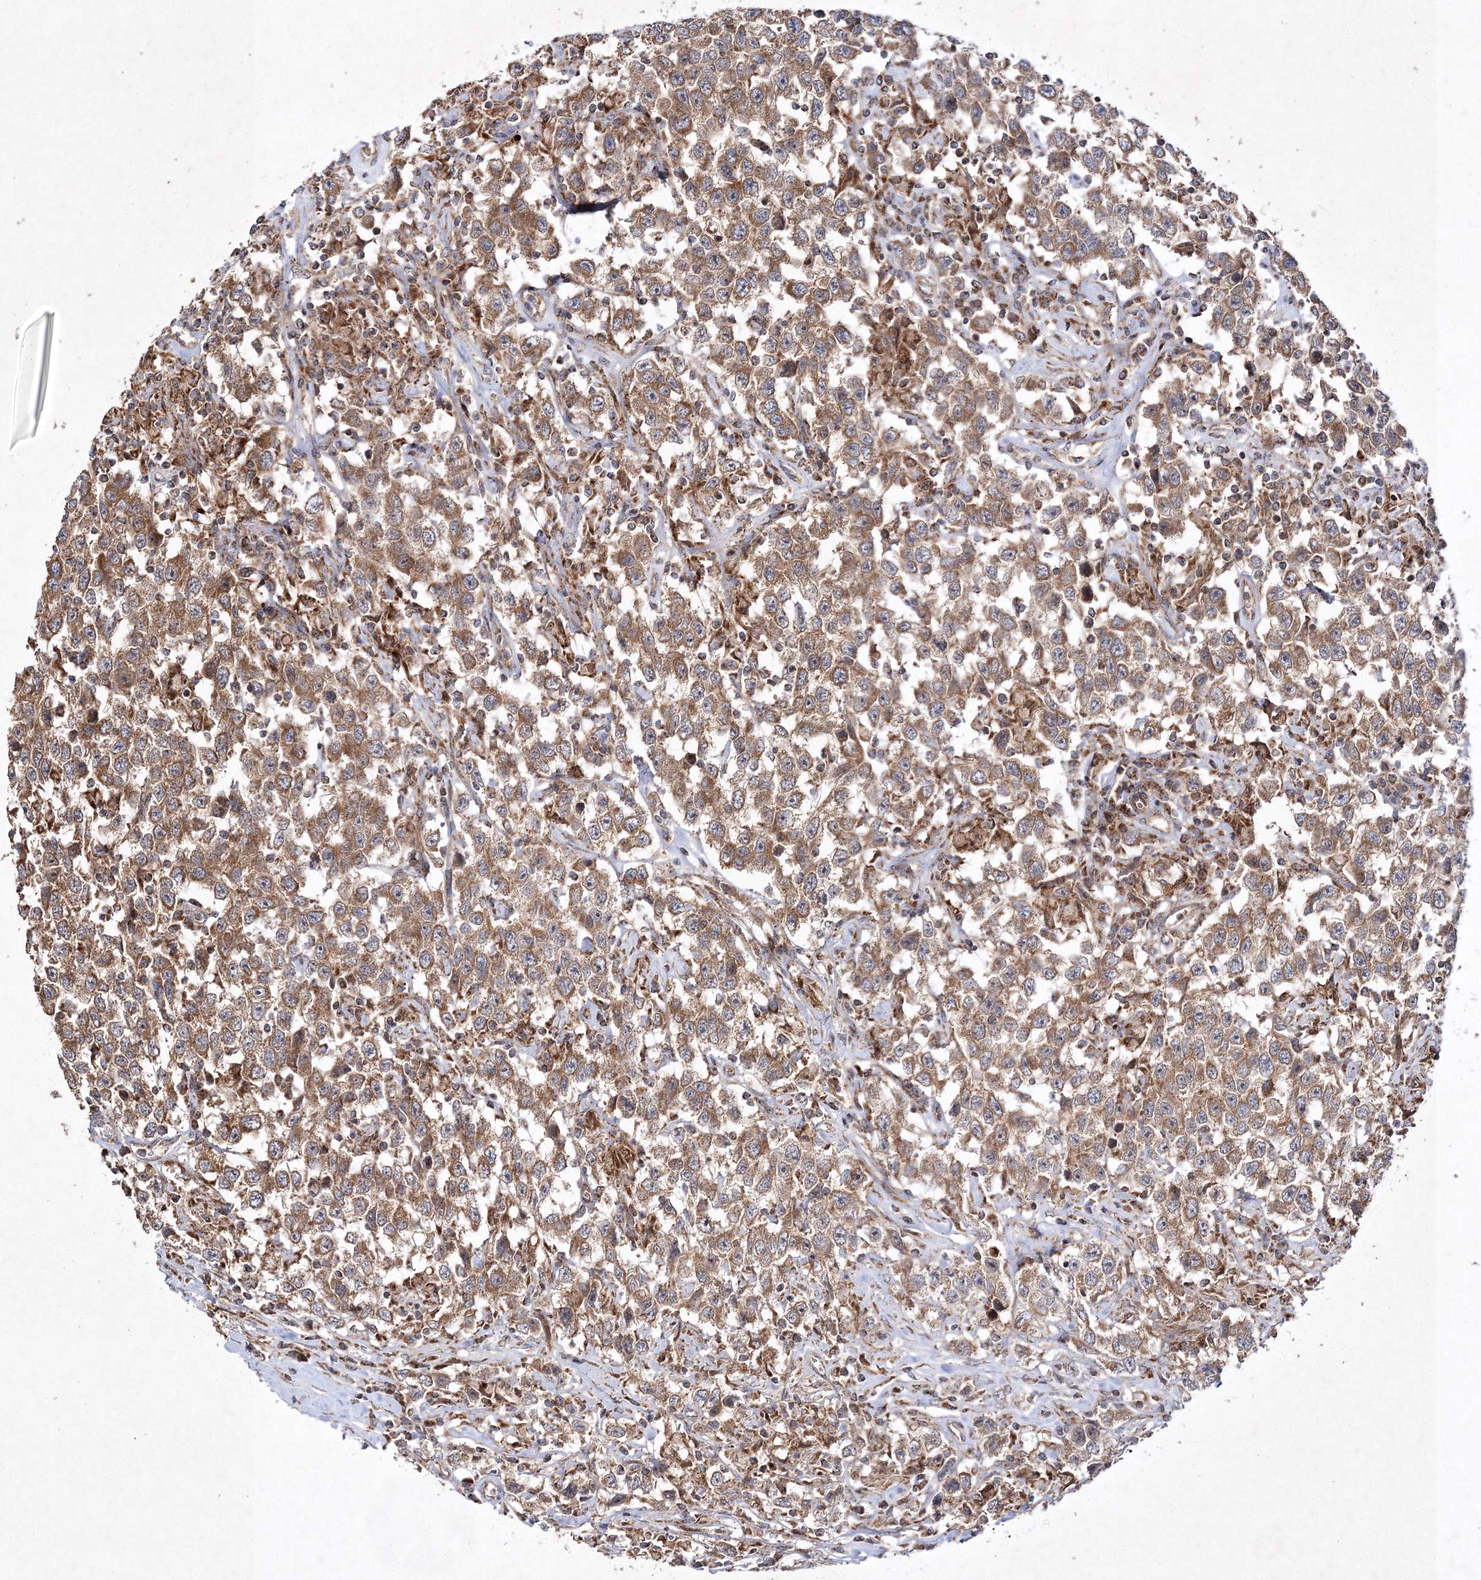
{"staining": {"intensity": "moderate", "quantity": ">75%", "location": "cytoplasmic/membranous"}, "tissue": "testis cancer", "cell_type": "Tumor cells", "image_type": "cancer", "snomed": [{"axis": "morphology", "description": "Seminoma, NOS"}, {"axis": "topography", "description": "Testis"}], "caption": "A brown stain highlights moderate cytoplasmic/membranous staining of a protein in human seminoma (testis) tumor cells.", "gene": "SCRN3", "patient": {"sex": "male", "age": 41}}